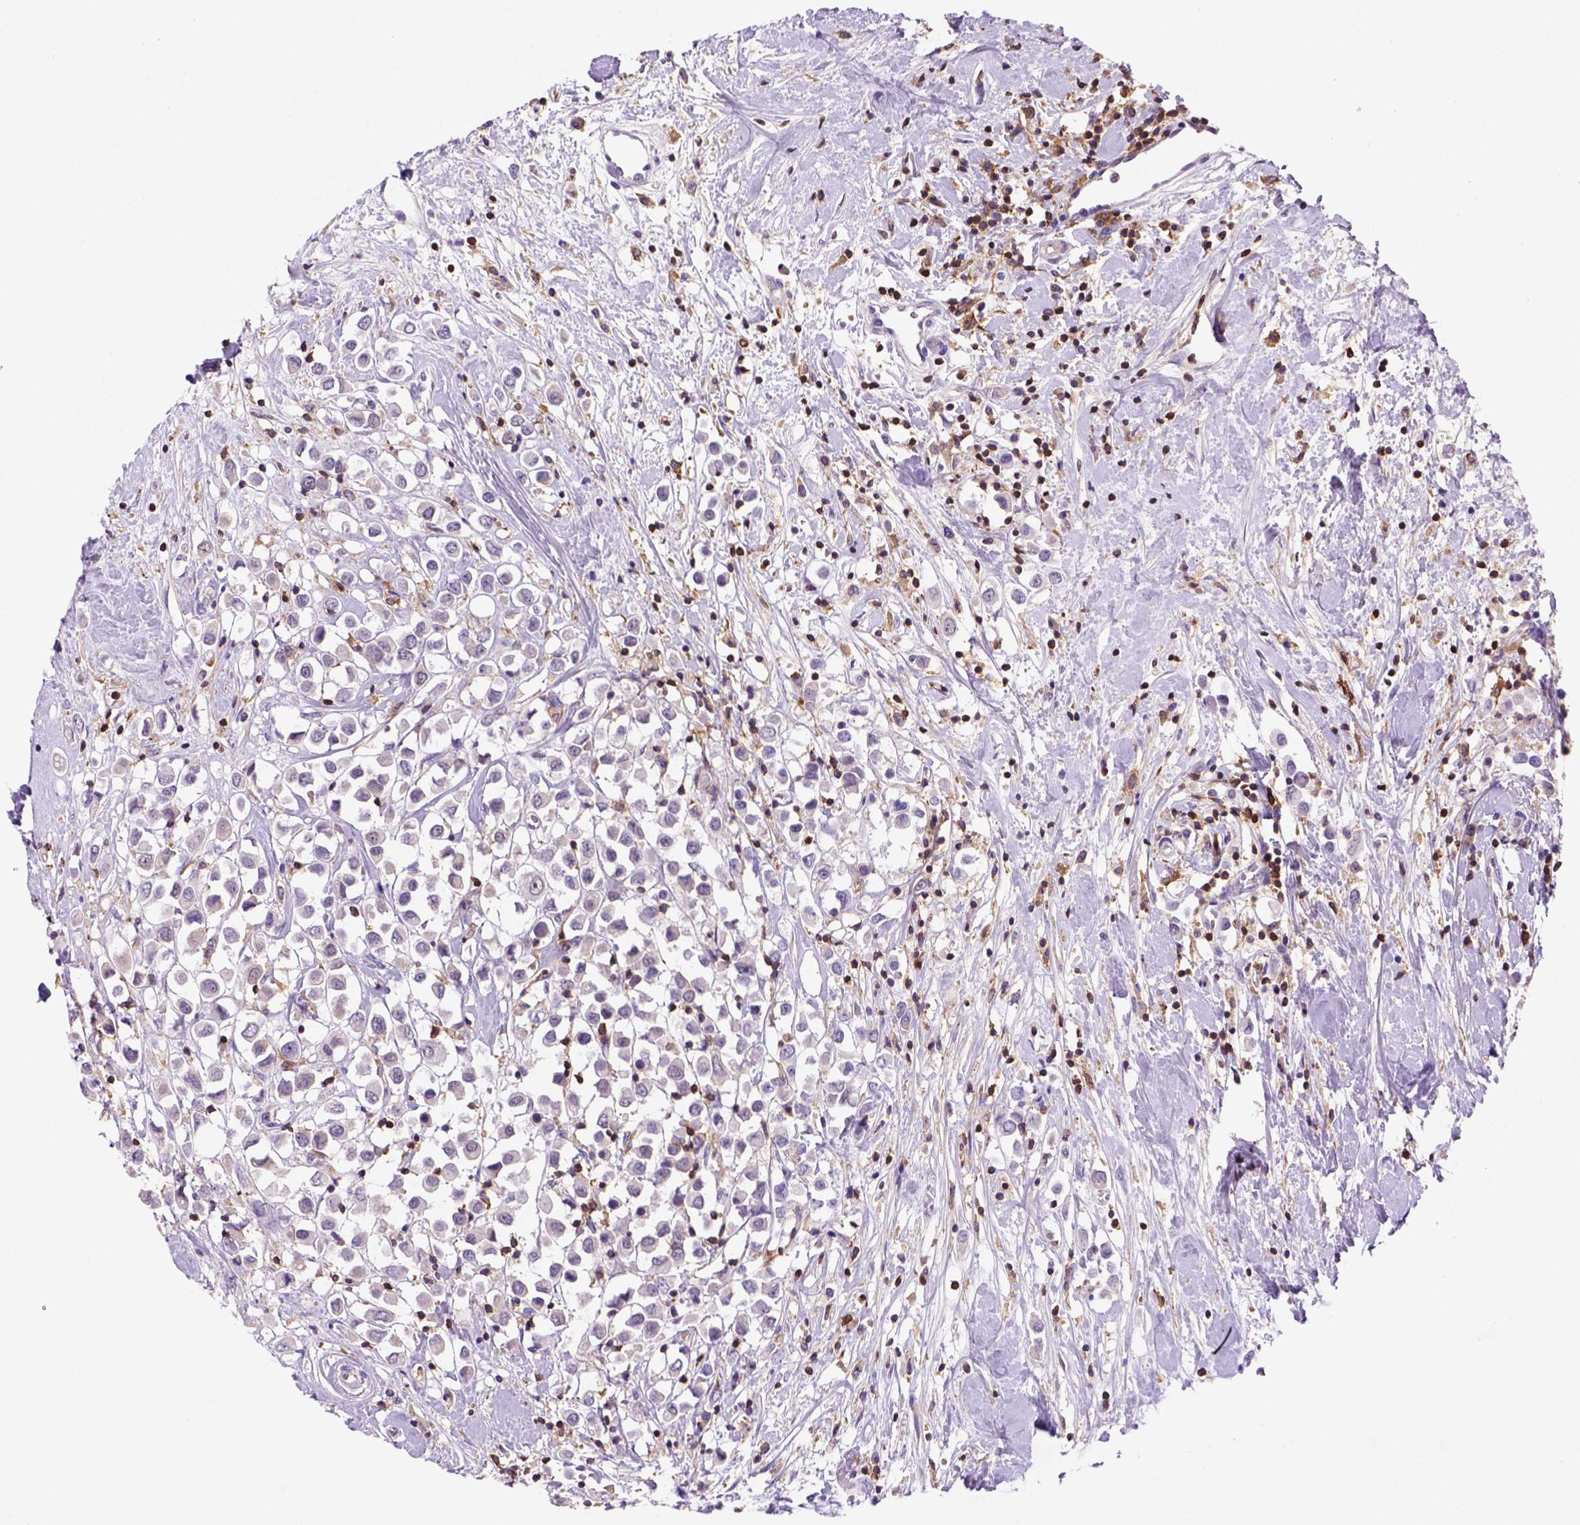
{"staining": {"intensity": "negative", "quantity": "none", "location": "none"}, "tissue": "breast cancer", "cell_type": "Tumor cells", "image_type": "cancer", "snomed": [{"axis": "morphology", "description": "Duct carcinoma"}, {"axis": "topography", "description": "Breast"}], "caption": "This is an immunohistochemistry (IHC) micrograph of breast cancer (invasive ductal carcinoma). There is no expression in tumor cells.", "gene": "INPP5D", "patient": {"sex": "female", "age": 61}}